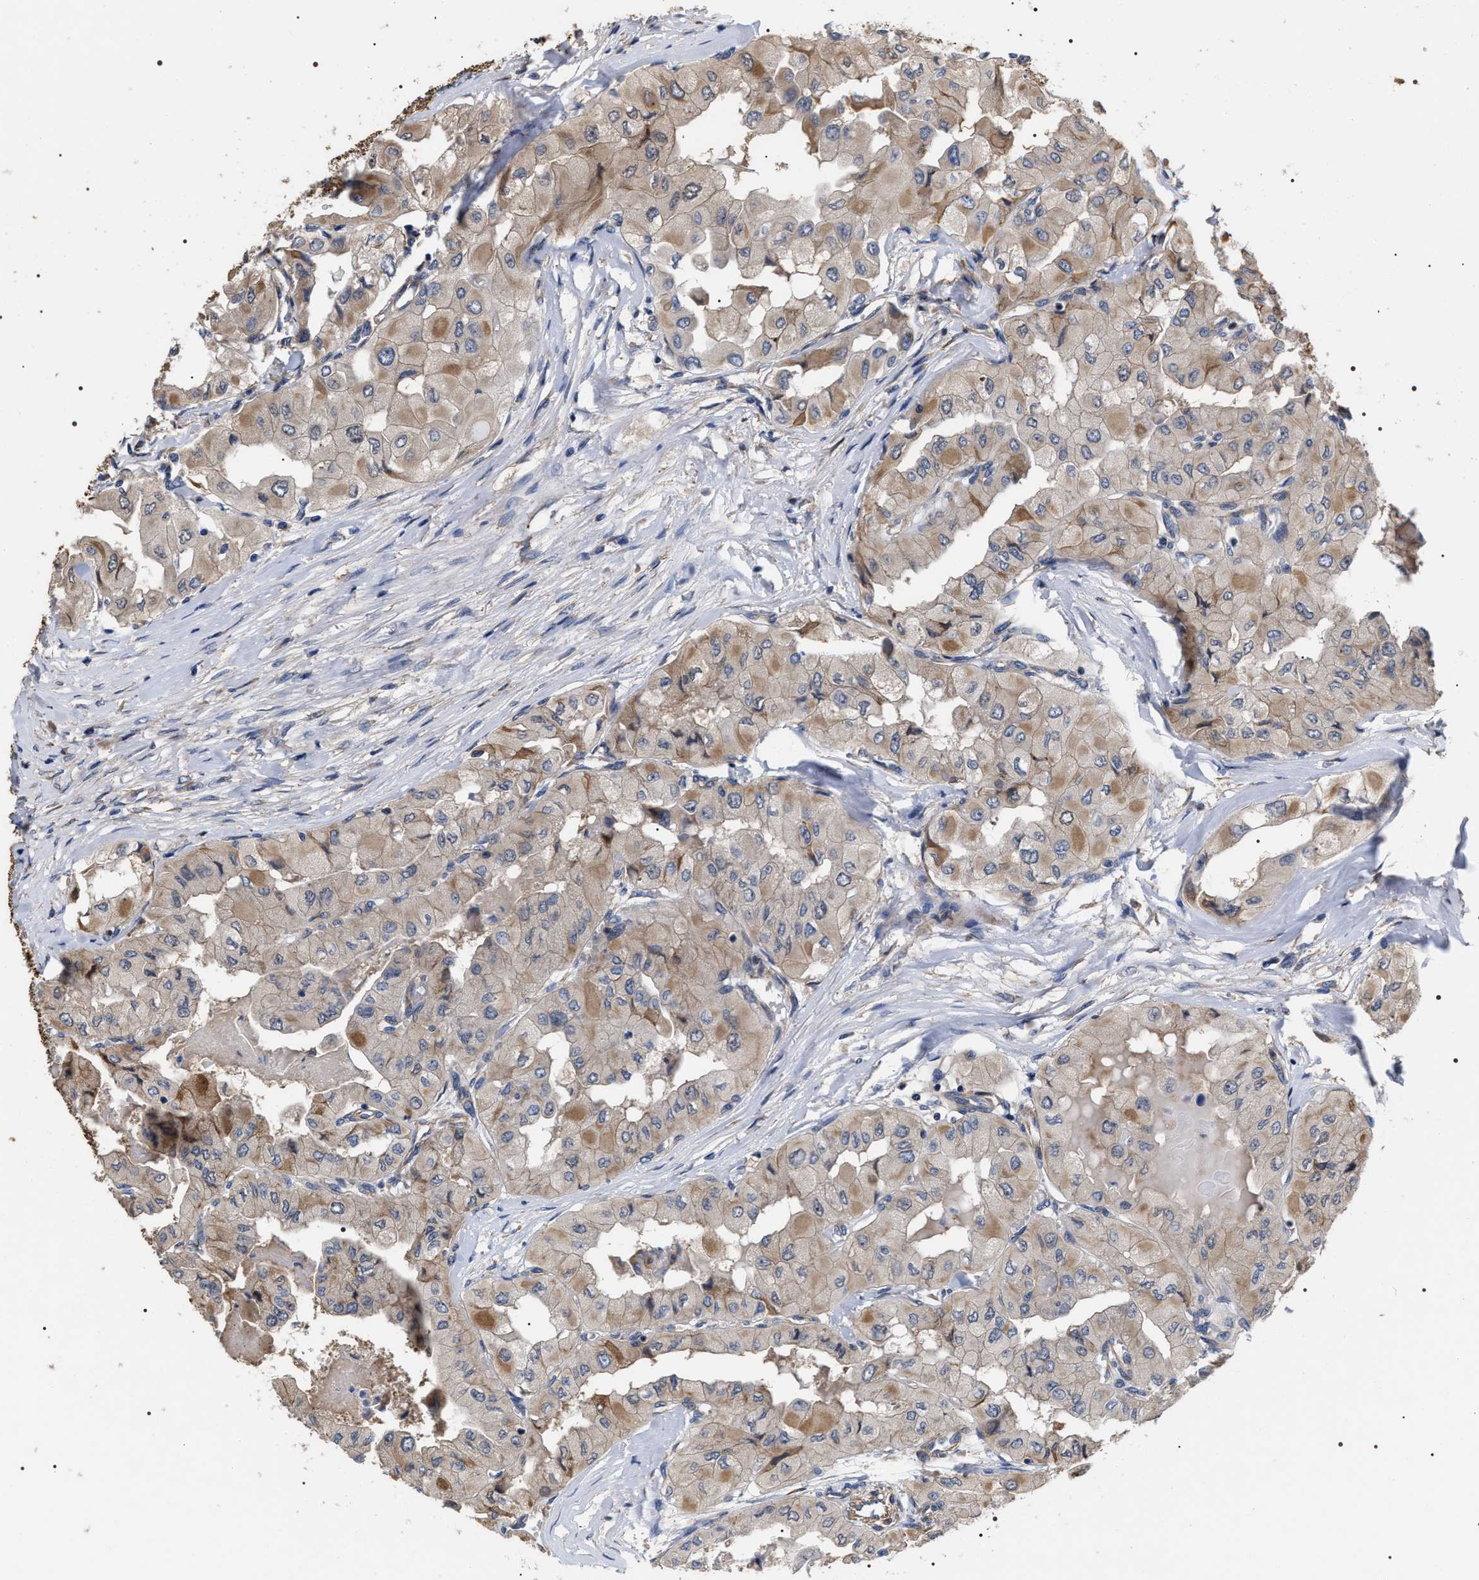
{"staining": {"intensity": "moderate", "quantity": "25%-75%", "location": "cytoplasmic/membranous"}, "tissue": "thyroid cancer", "cell_type": "Tumor cells", "image_type": "cancer", "snomed": [{"axis": "morphology", "description": "Papillary adenocarcinoma, NOS"}, {"axis": "topography", "description": "Thyroid gland"}], "caption": "Thyroid cancer (papillary adenocarcinoma) was stained to show a protein in brown. There is medium levels of moderate cytoplasmic/membranous expression in approximately 25%-75% of tumor cells.", "gene": "TSPAN33", "patient": {"sex": "female", "age": 59}}